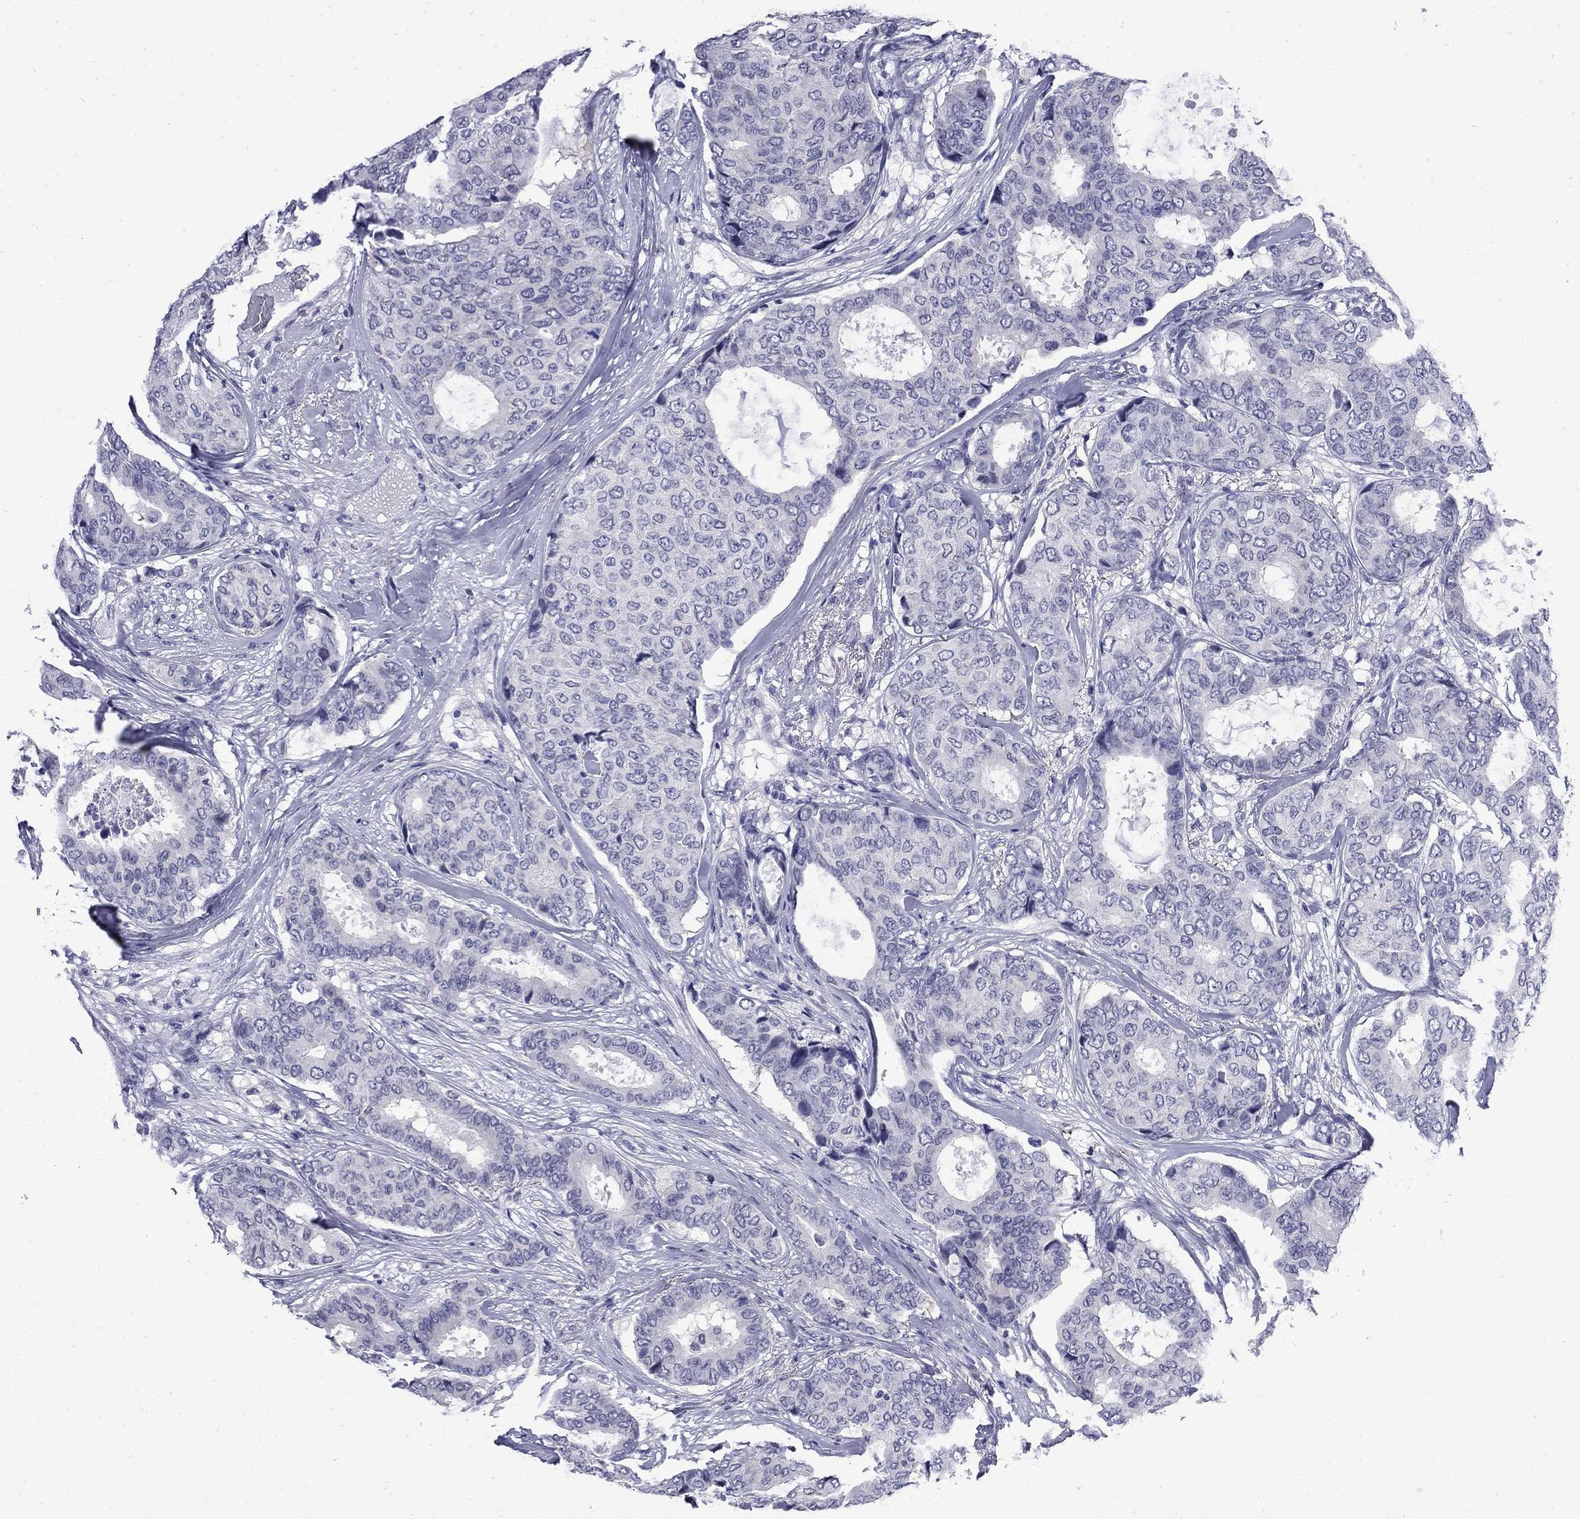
{"staining": {"intensity": "negative", "quantity": "none", "location": "none"}, "tissue": "breast cancer", "cell_type": "Tumor cells", "image_type": "cancer", "snomed": [{"axis": "morphology", "description": "Duct carcinoma"}, {"axis": "topography", "description": "Breast"}], "caption": "DAB immunohistochemical staining of human breast infiltrating ductal carcinoma displays no significant positivity in tumor cells. Brightfield microscopy of immunohistochemistry (IHC) stained with DAB (3,3'-diaminobenzidine) (brown) and hematoxylin (blue), captured at high magnification.", "gene": "MGARP", "patient": {"sex": "female", "age": 75}}